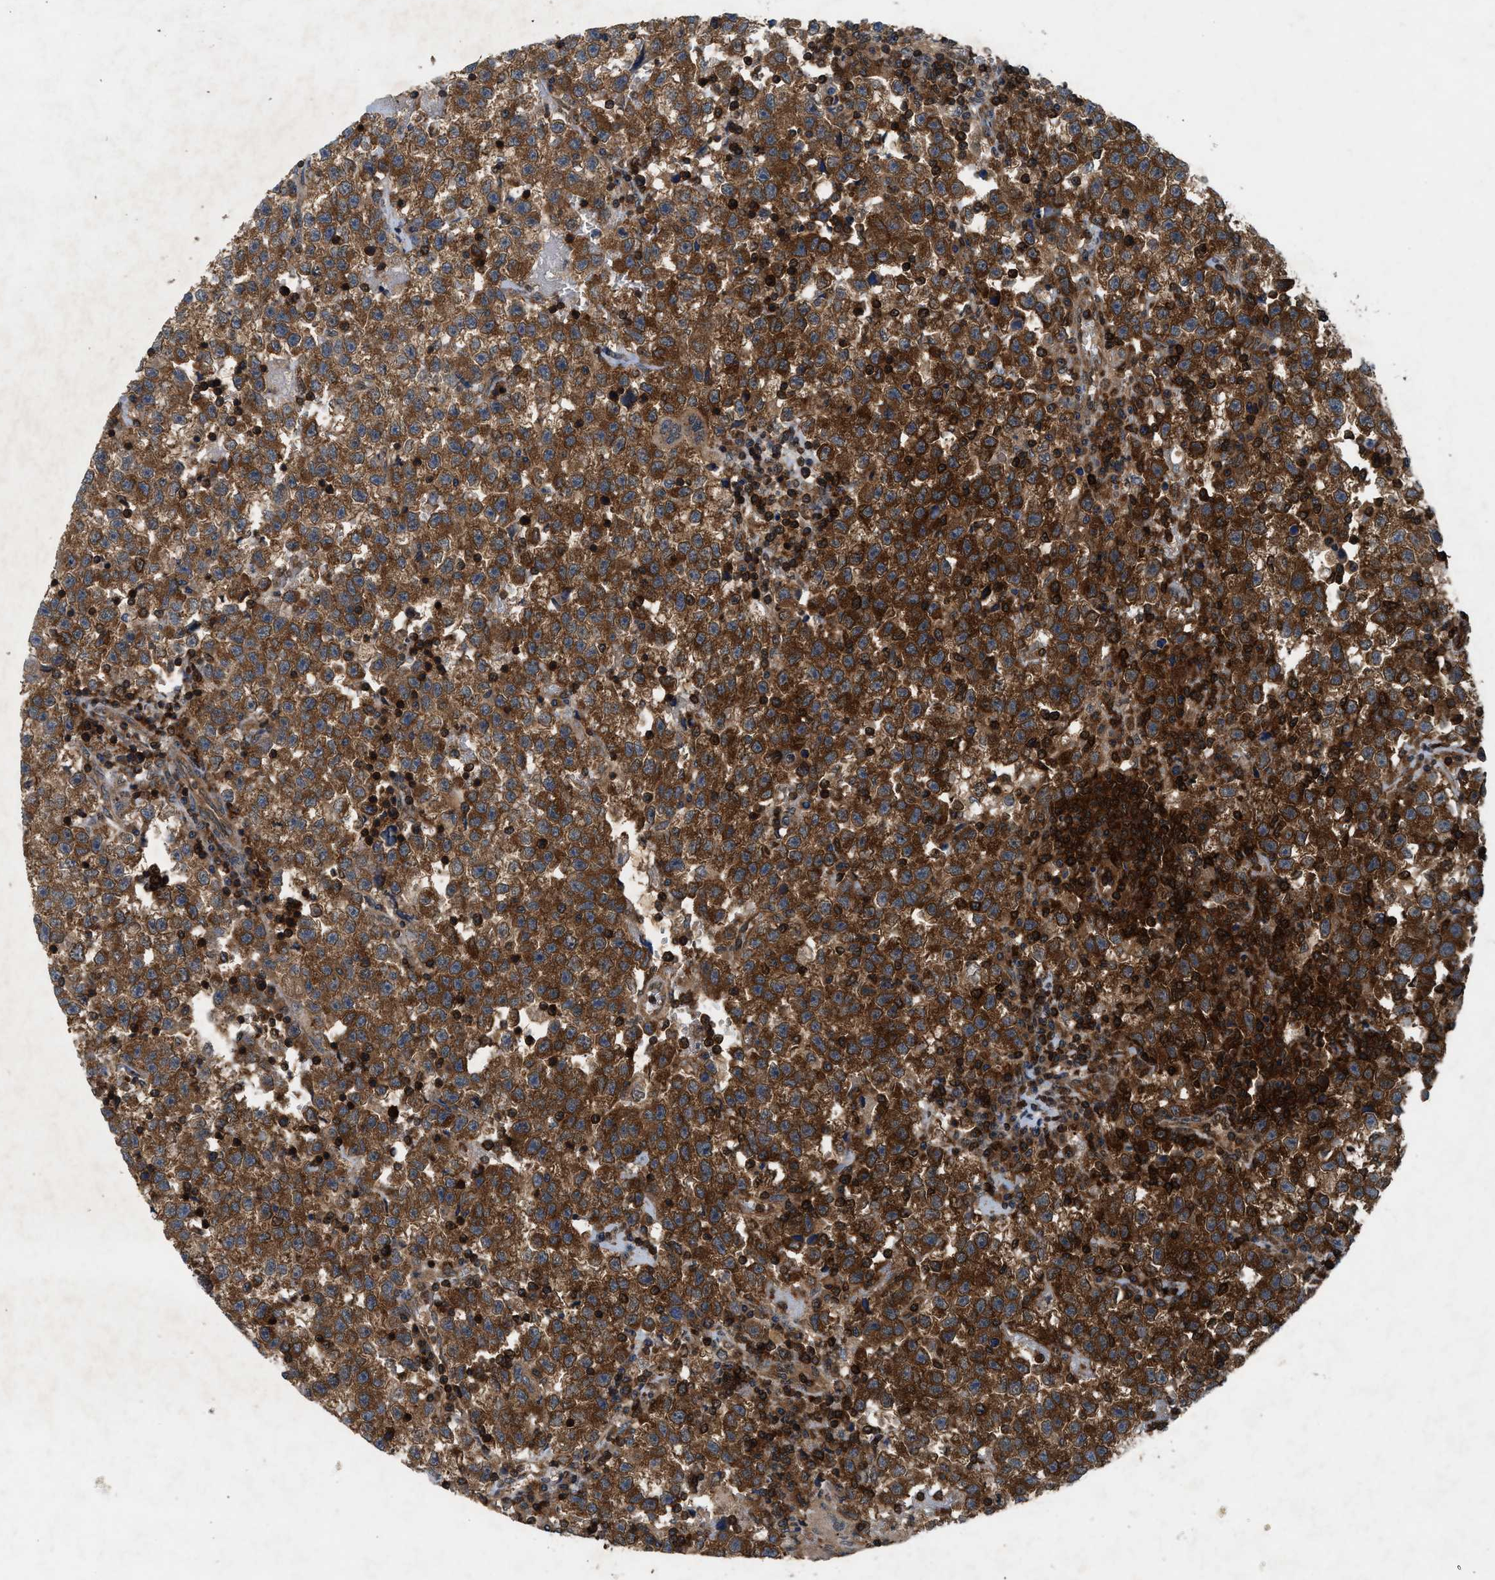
{"staining": {"intensity": "strong", "quantity": ">75%", "location": "cytoplasmic/membranous"}, "tissue": "testis cancer", "cell_type": "Tumor cells", "image_type": "cancer", "snomed": [{"axis": "morphology", "description": "Seminoma, NOS"}, {"axis": "topography", "description": "Testis"}], "caption": "The image demonstrates immunohistochemical staining of testis cancer (seminoma). There is strong cytoplasmic/membranous positivity is present in approximately >75% of tumor cells.", "gene": "OXSR1", "patient": {"sex": "male", "age": 22}}